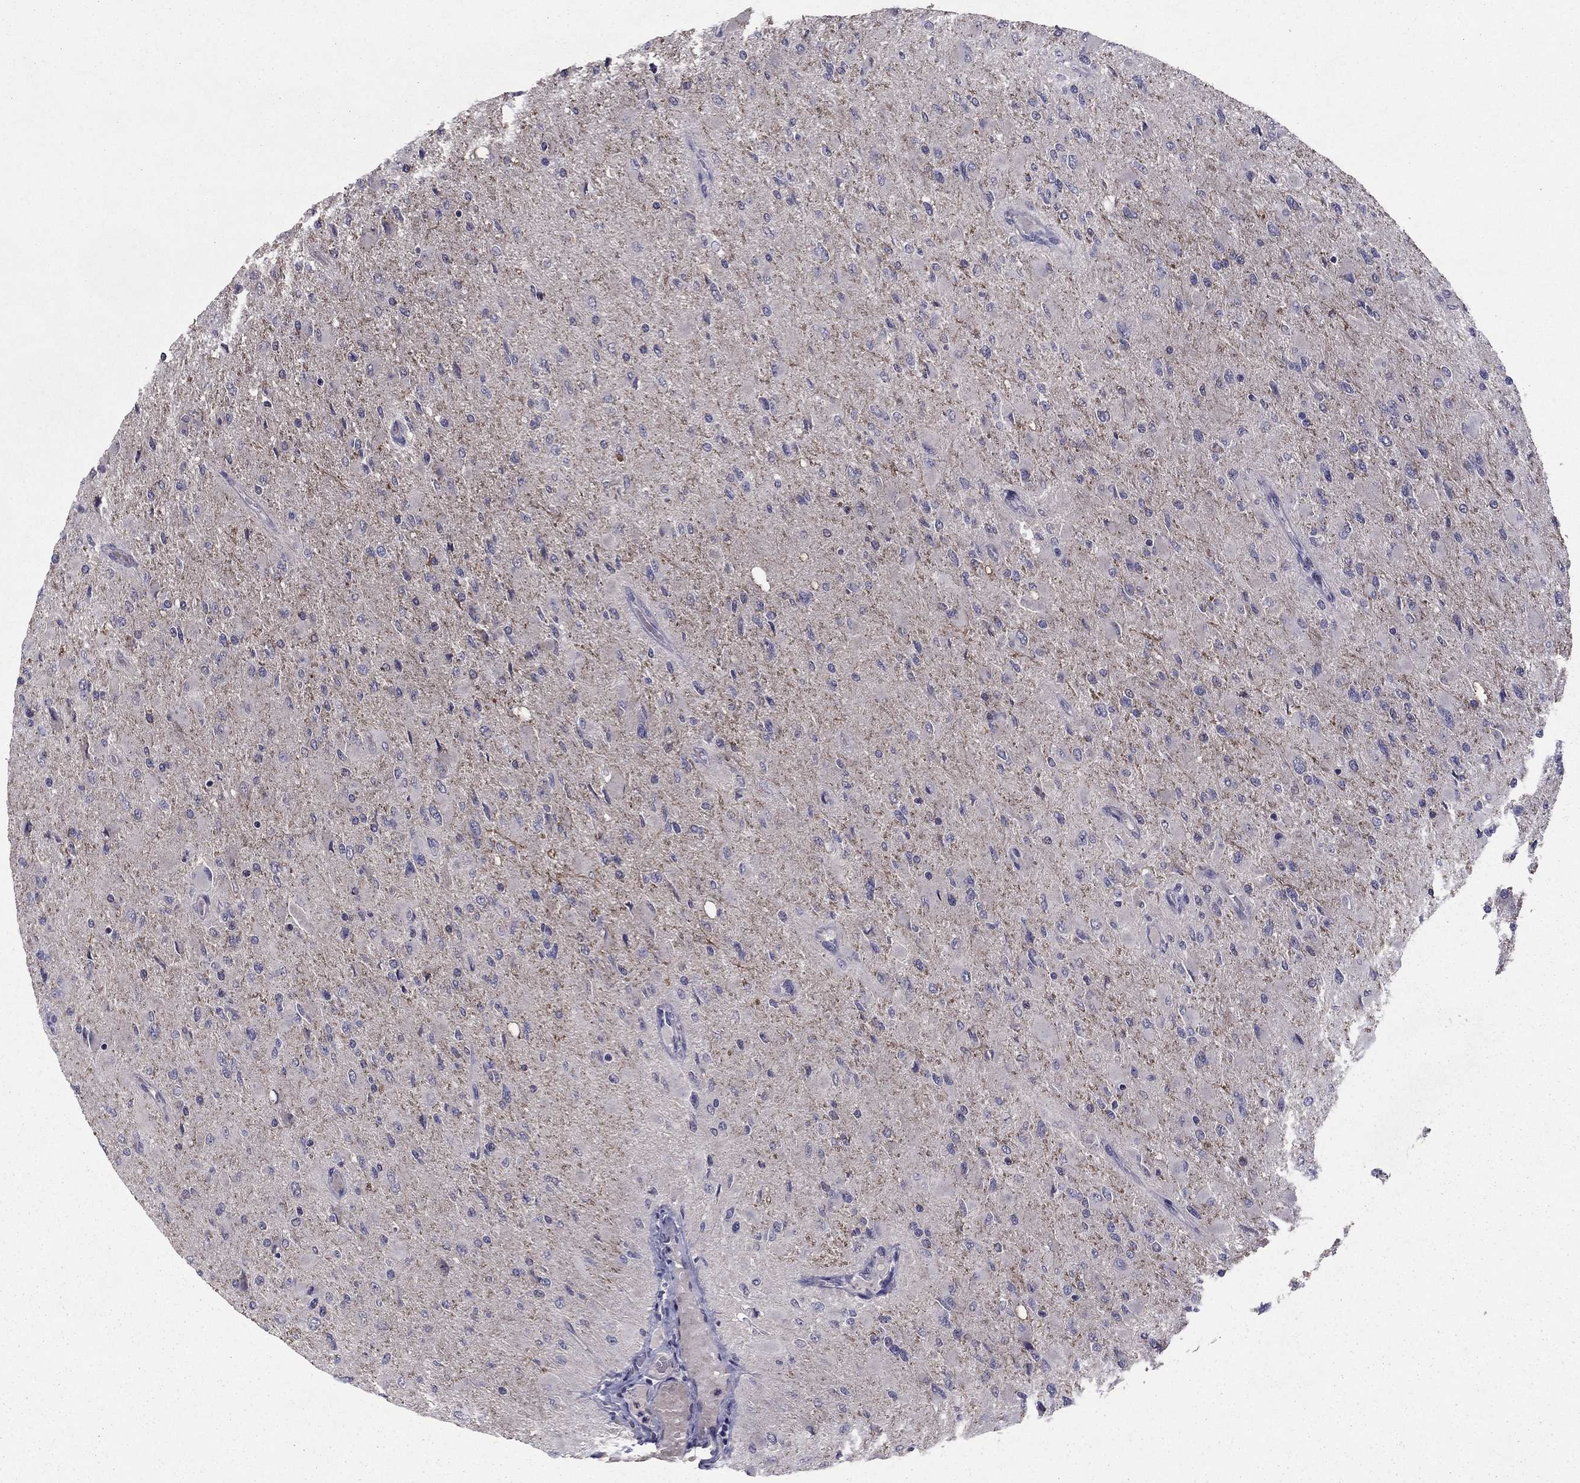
{"staining": {"intensity": "negative", "quantity": "none", "location": "none"}, "tissue": "glioma", "cell_type": "Tumor cells", "image_type": "cancer", "snomed": [{"axis": "morphology", "description": "Glioma, malignant, High grade"}, {"axis": "topography", "description": "Cerebral cortex"}], "caption": "High magnification brightfield microscopy of glioma stained with DAB (brown) and counterstained with hematoxylin (blue): tumor cells show no significant expression.", "gene": "HCN1", "patient": {"sex": "female", "age": 36}}